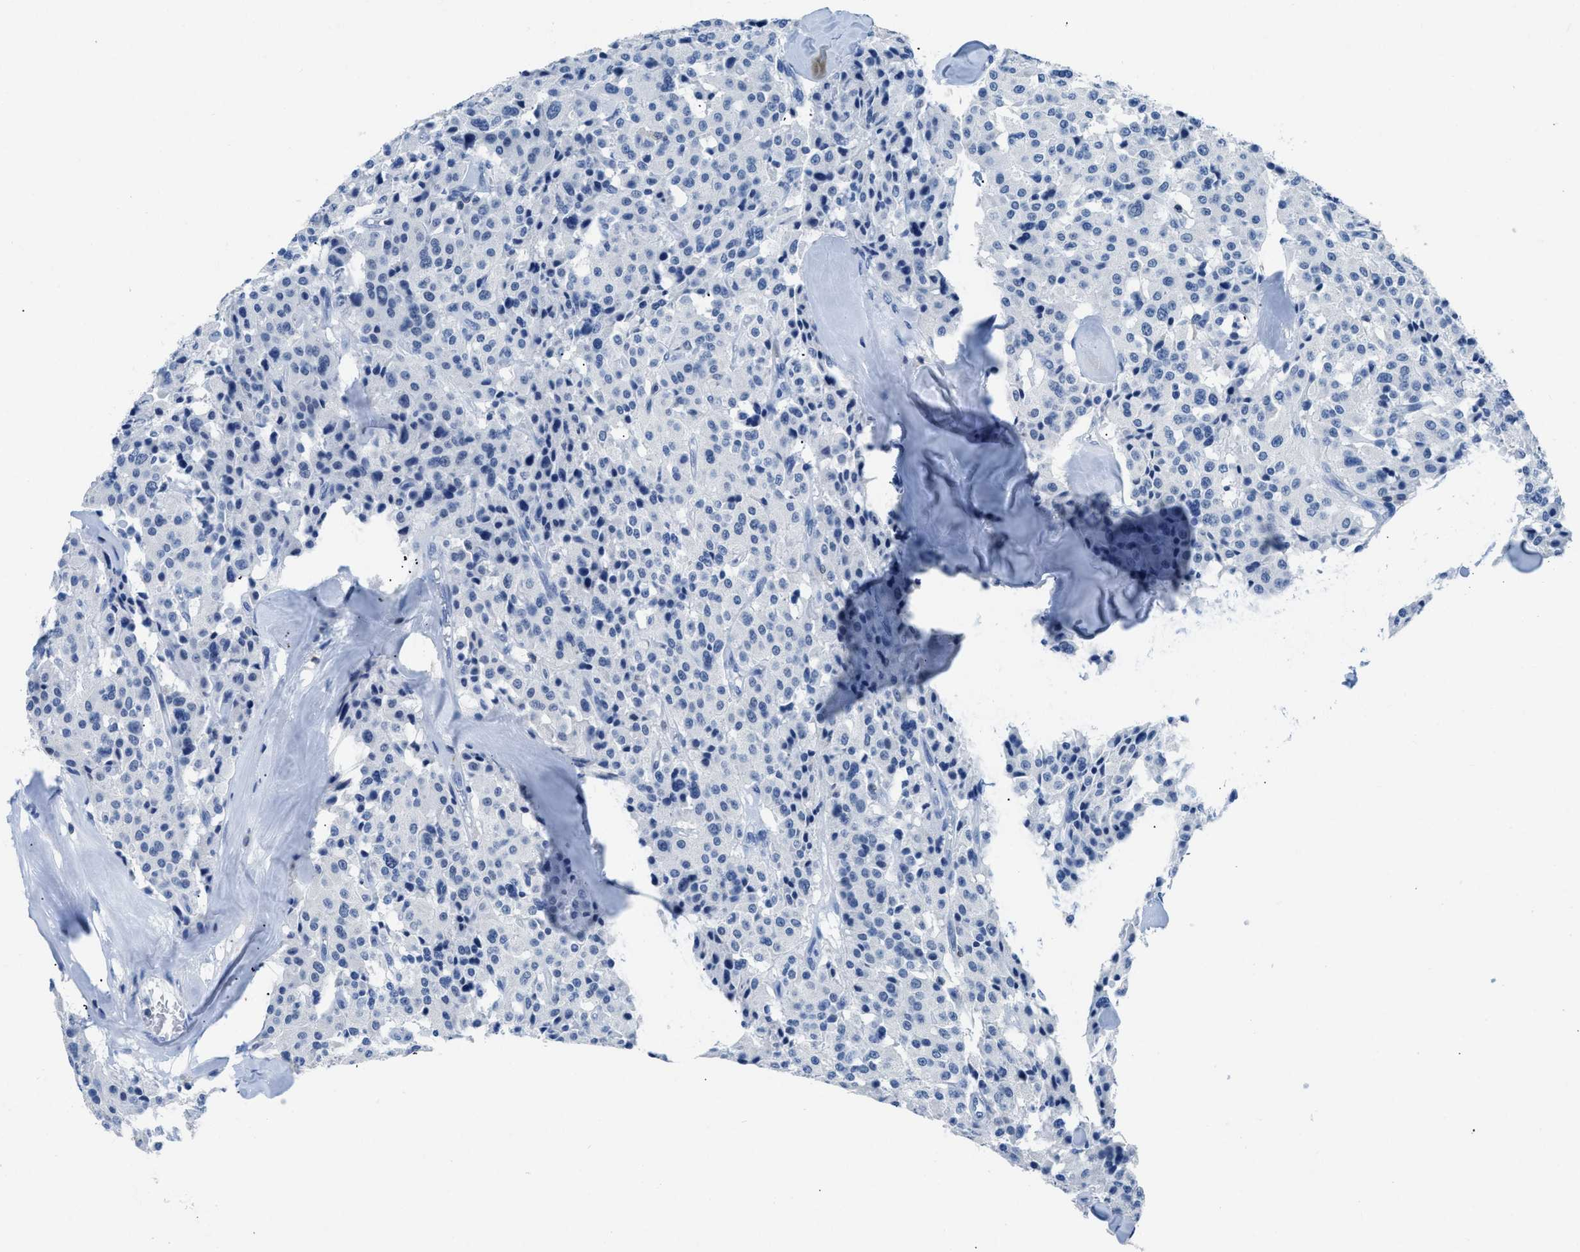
{"staining": {"intensity": "negative", "quantity": "none", "location": "none"}, "tissue": "carcinoid", "cell_type": "Tumor cells", "image_type": "cancer", "snomed": [{"axis": "morphology", "description": "Carcinoid, malignant, NOS"}, {"axis": "topography", "description": "Lung"}], "caption": "A micrograph of carcinoid stained for a protein displays no brown staining in tumor cells. (DAB IHC, high magnification).", "gene": "NFATC2", "patient": {"sex": "male", "age": 30}}